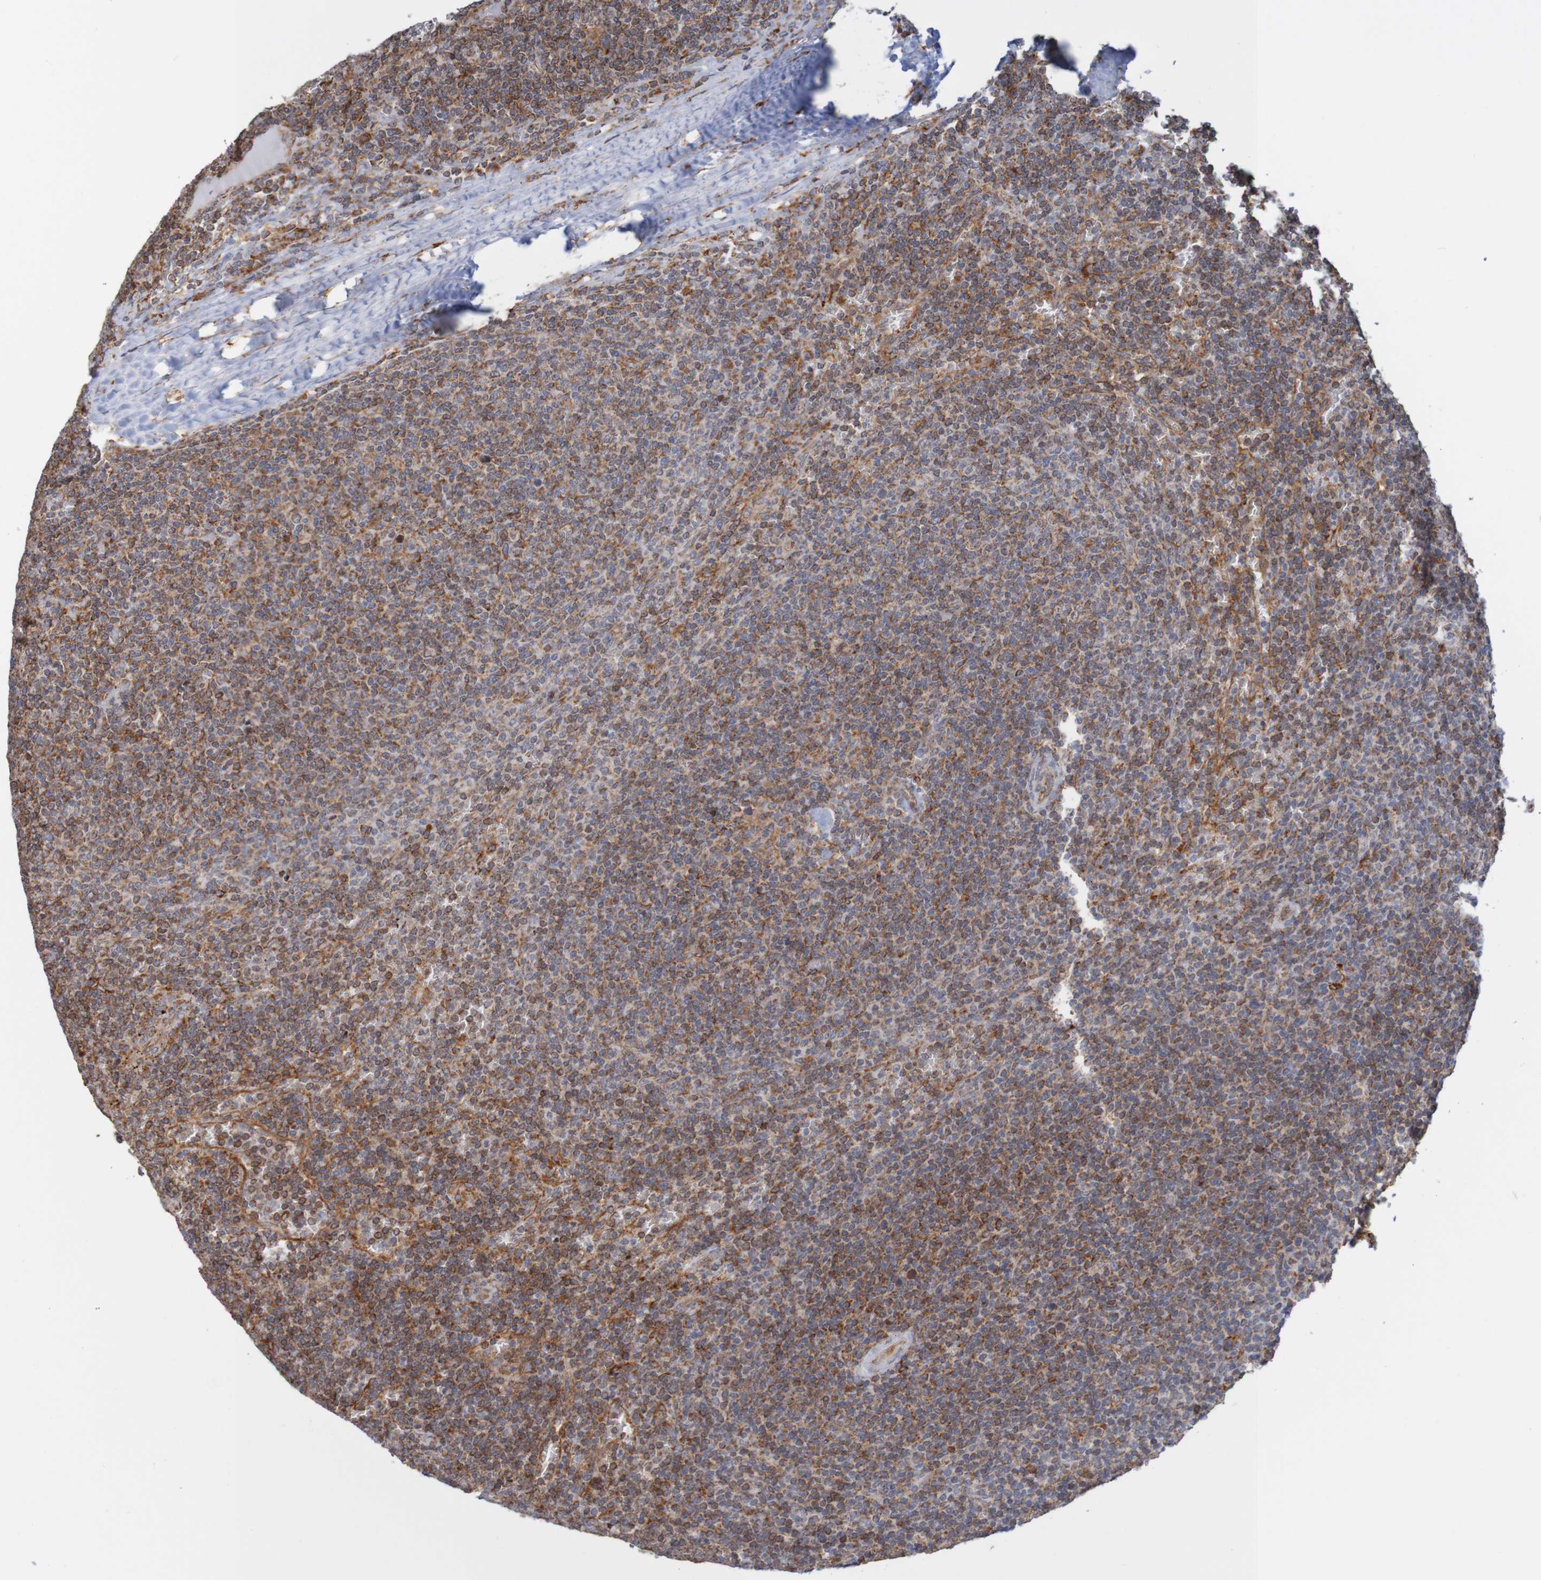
{"staining": {"intensity": "moderate", "quantity": ">75%", "location": "cytoplasmic/membranous"}, "tissue": "lymphoma", "cell_type": "Tumor cells", "image_type": "cancer", "snomed": [{"axis": "morphology", "description": "Malignant lymphoma, non-Hodgkin's type, Low grade"}, {"axis": "topography", "description": "Spleen"}], "caption": "Moderate cytoplasmic/membranous positivity for a protein is appreciated in about >75% of tumor cells of lymphoma using IHC.", "gene": "PDIA3", "patient": {"sex": "female", "age": 50}}